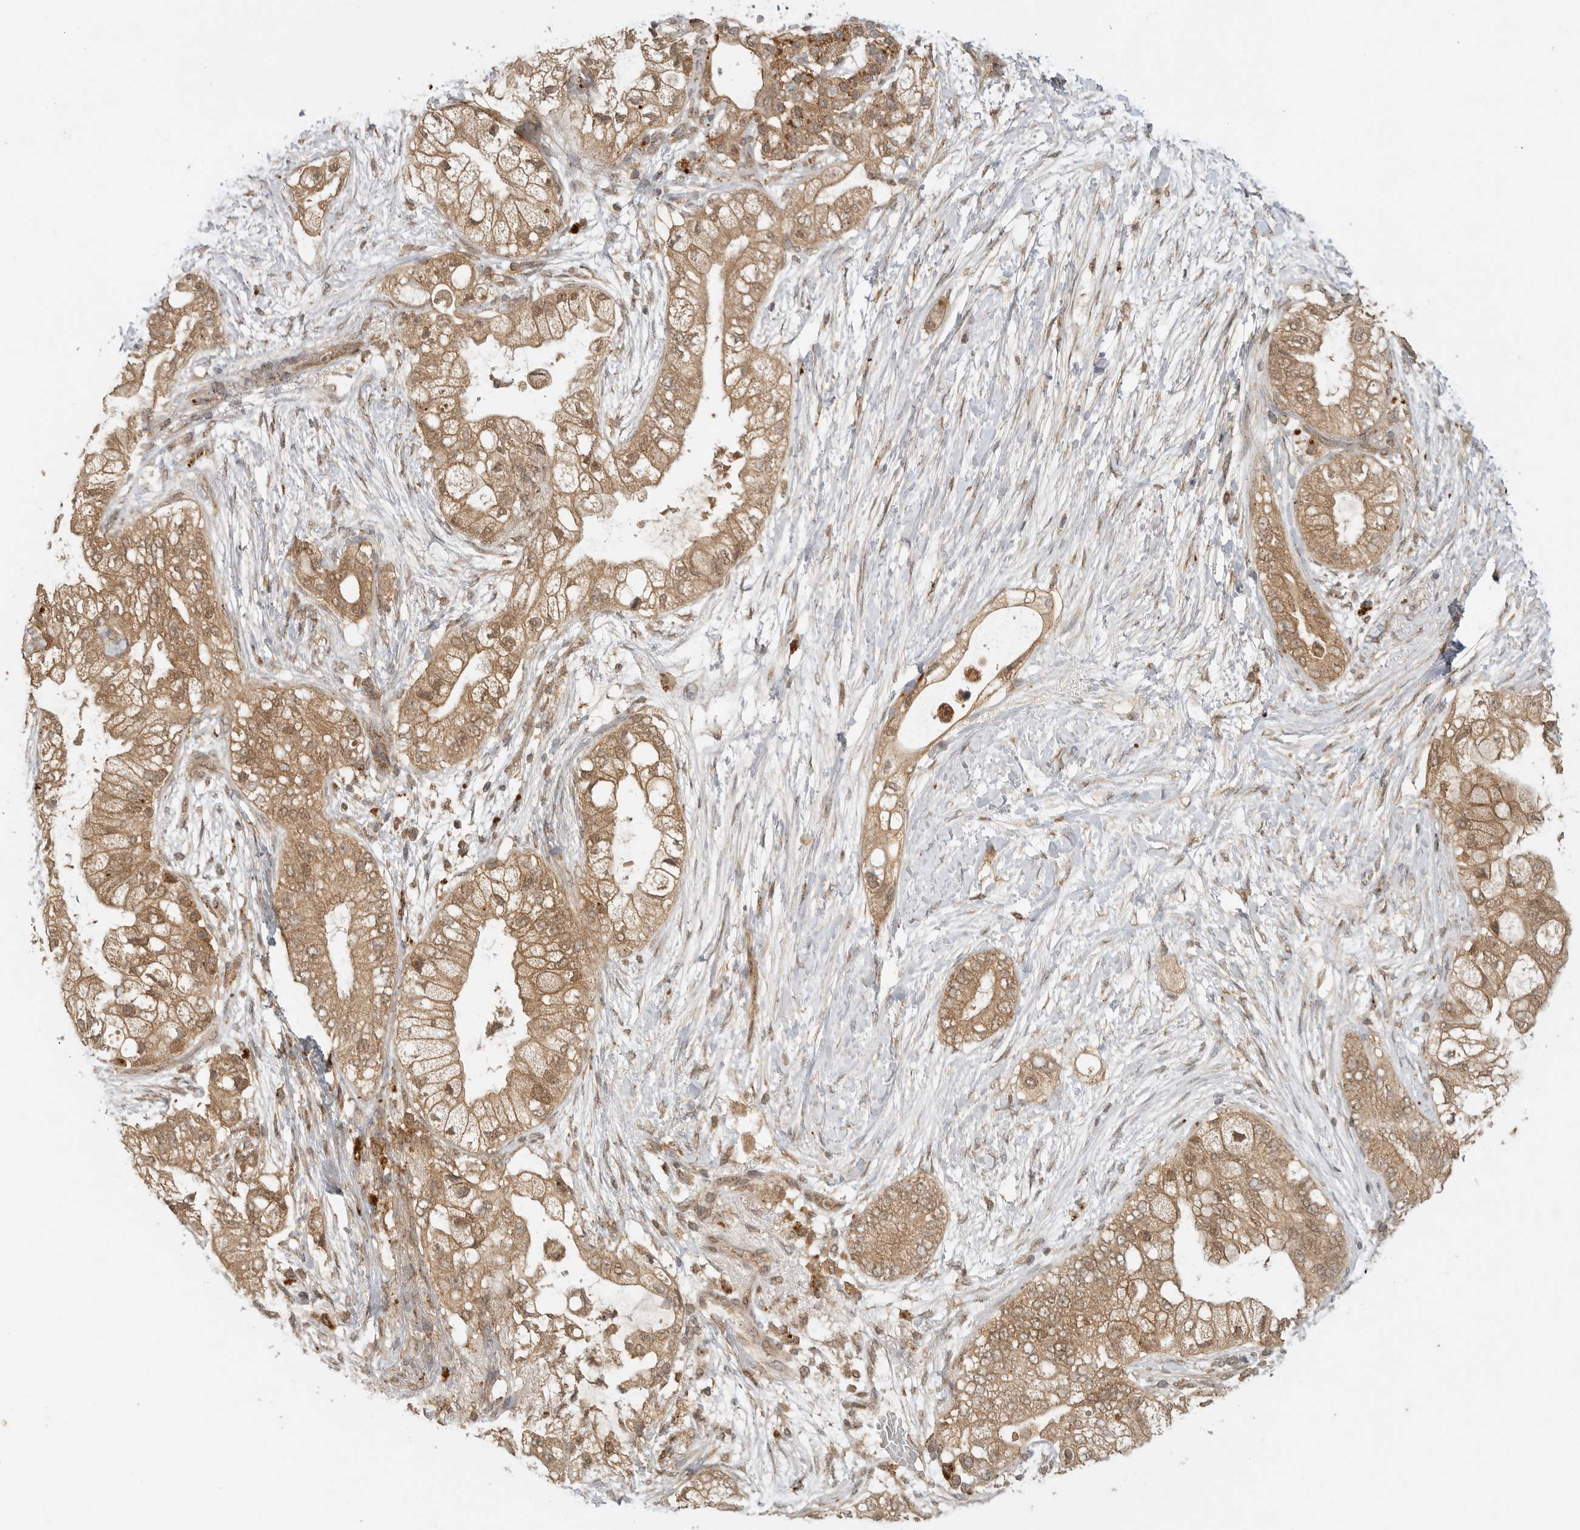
{"staining": {"intensity": "moderate", "quantity": ">75%", "location": "cytoplasmic/membranous"}, "tissue": "pancreatic cancer", "cell_type": "Tumor cells", "image_type": "cancer", "snomed": [{"axis": "morphology", "description": "Adenocarcinoma, NOS"}, {"axis": "topography", "description": "Pancreas"}], "caption": "Adenocarcinoma (pancreatic) stained with DAB (3,3'-diaminobenzidine) immunohistochemistry shows medium levels of moderate cytoplasmic/membranous positivity in about >75% of tumor cells.", "gene": "ICOSLG", "patient": {"sex": "male", "age": 53}}